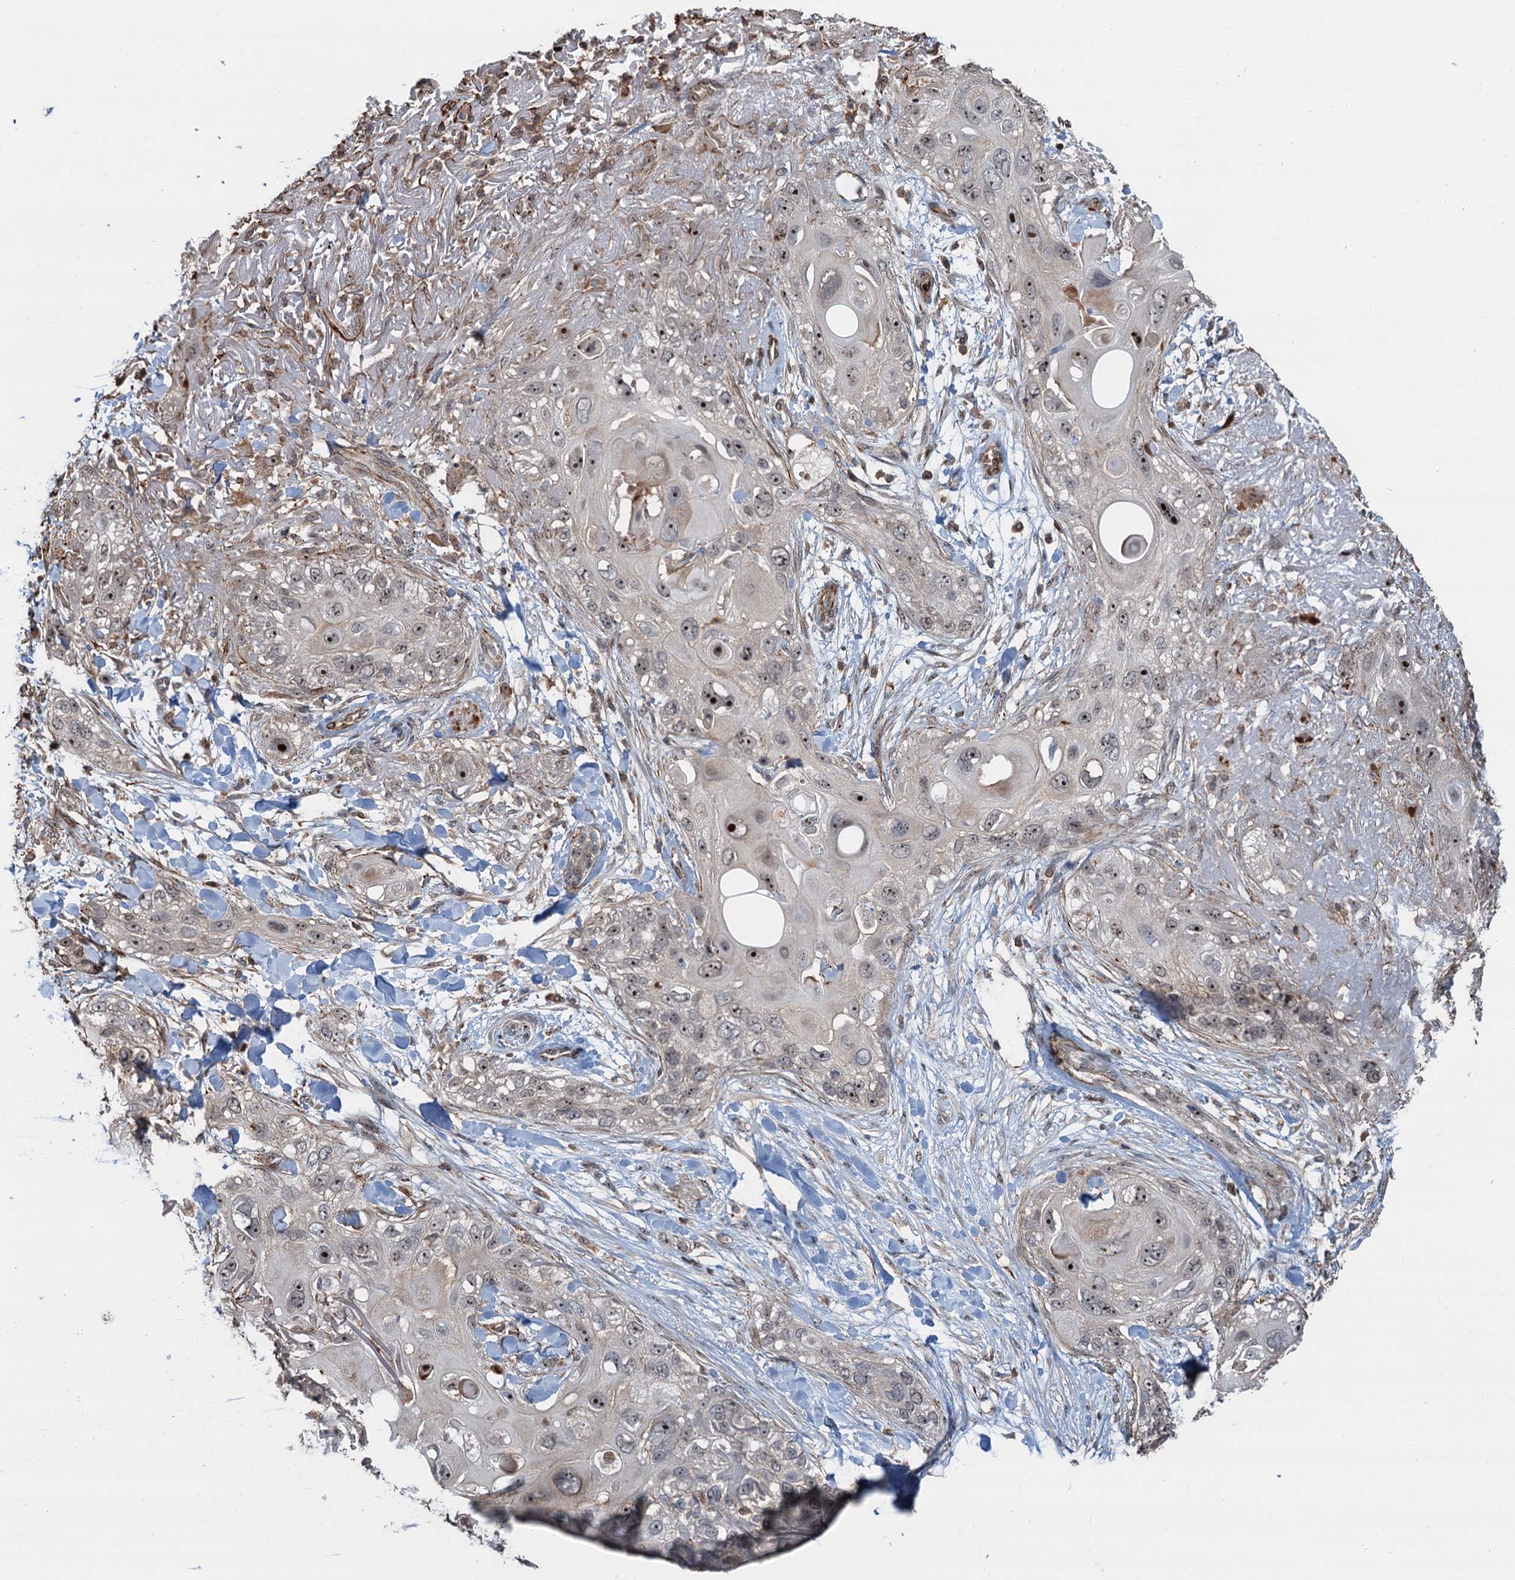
{"staining": {"intensity": "strong", "quantity": "<25%", "location": "nuclear"}, "tissue": "skin cancer", "cell_type": "Tumor cells", "image_type": "cancer", "snomed": [{"axis": "morphology", "description": "Normal tissue, NOS"}, {"axis": "morphology", "description": "Squamous cell carcinoma, NOS"}, {"axis": "topography", "description": "Skin"}], "caption": "DAB immunohistochemical staining of skin cancer (squamous cell carcinoma) reveals strong nuclear protein staining in approximately <25% of tumor cells. (brown staining indicates protein expression, while blue staining denotes nuclei).", "gene": "TMA16", "patient": {"sex": "male", "age": 72}}